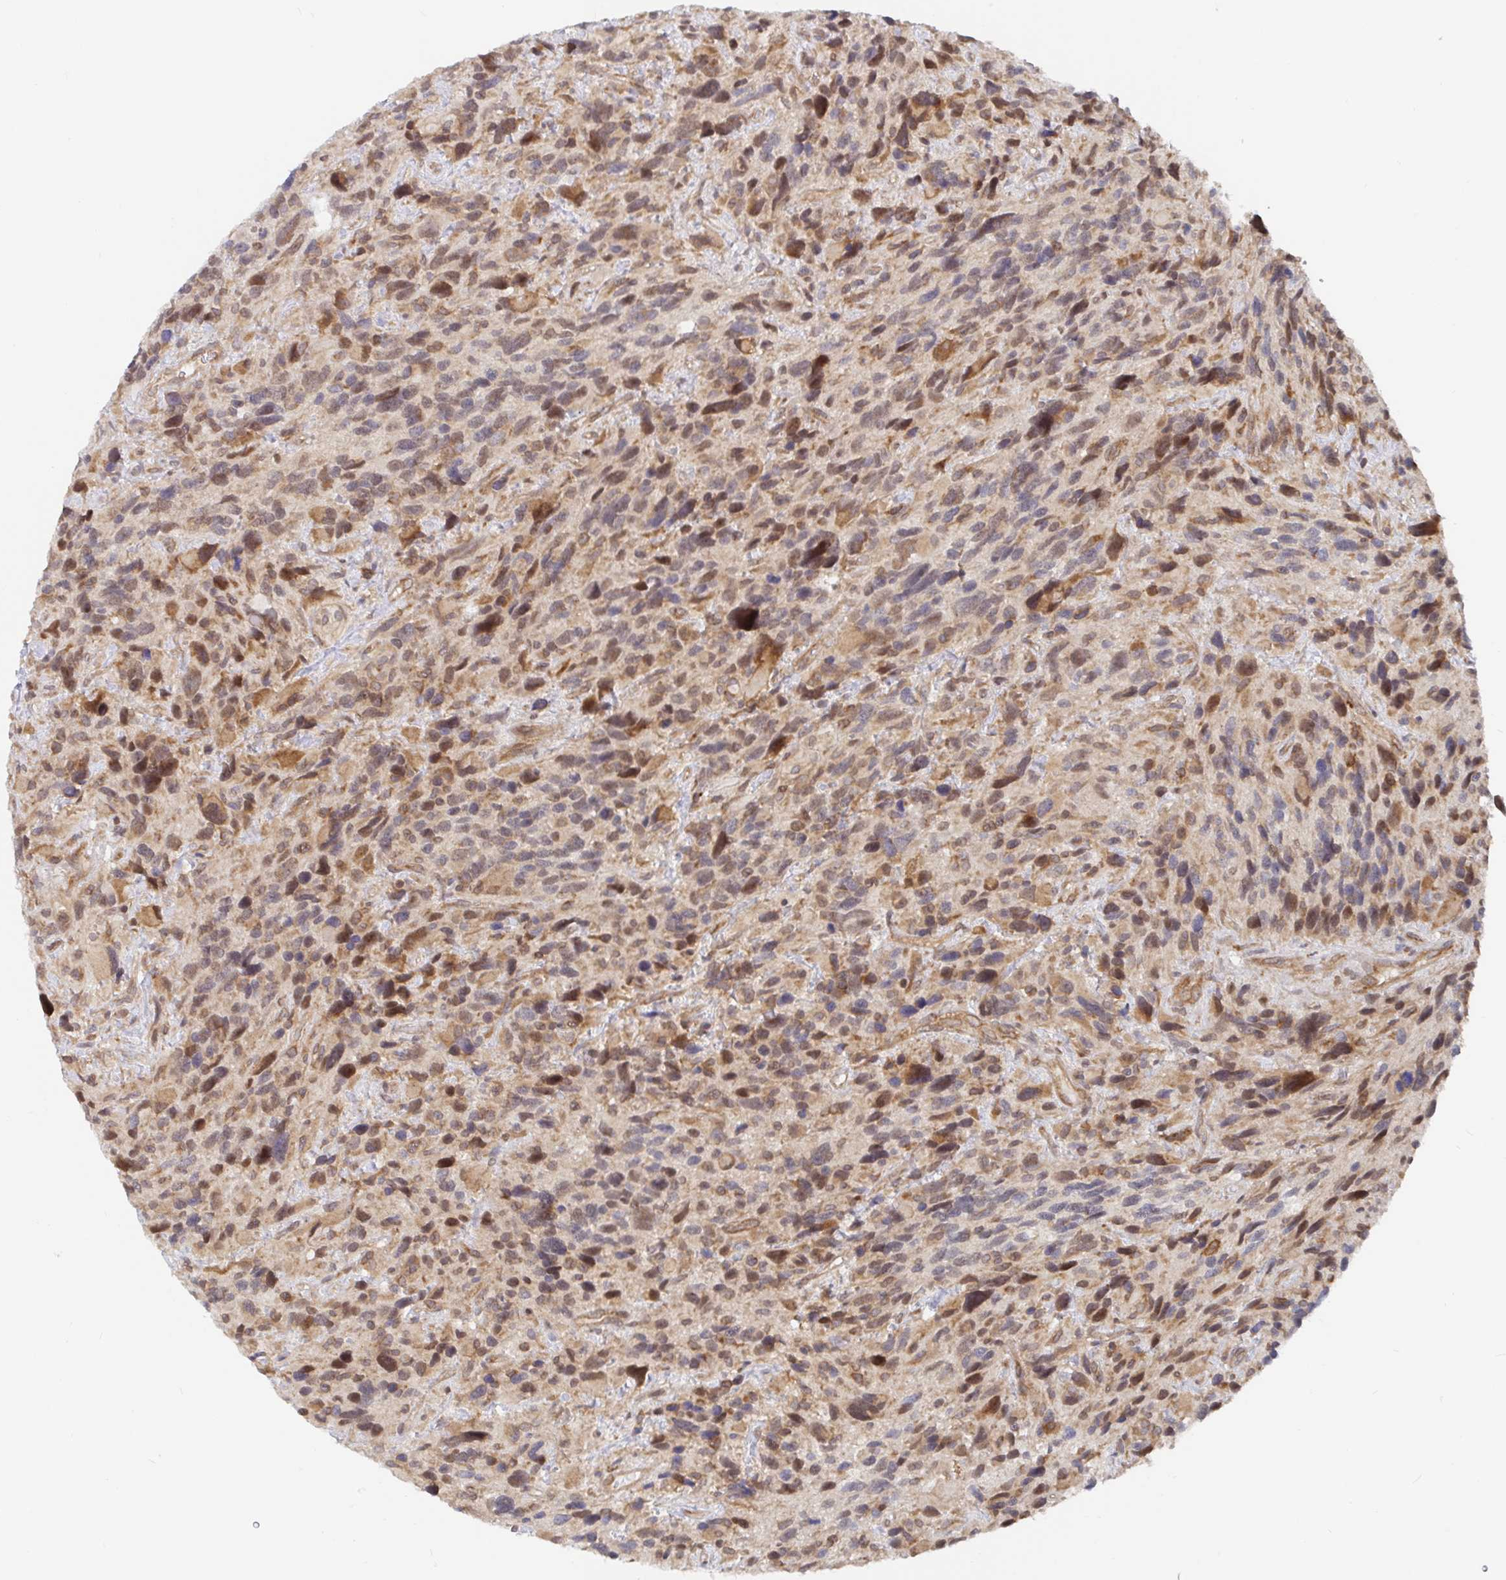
{"staining": {"intensity": "moderate", "quantity": "25%-75%", "location": "cytoplasmic/membranous,nuclear"}, "tissue": "glioma", "cell_type": "Tumor cells", "image_type": "cancer", "snomed": [{"axis": "morphology", "description": "Glioma, malignant, High grade"}, {"axis": "topography", "description": "Brain"}], "caption": "IHC image of neoplastic tissue: malignant glioma (high-grade) stained using immunohistochemistry shows medium levels of moderate protein expression localized specifically in the cytoplasmic/membranous and nuclear of tumor cells, appearing as a cytoplasmic/membranous and nuclear brown color.", "gene": "ALG1", "patient": {"sex": "male", "age": 46}}